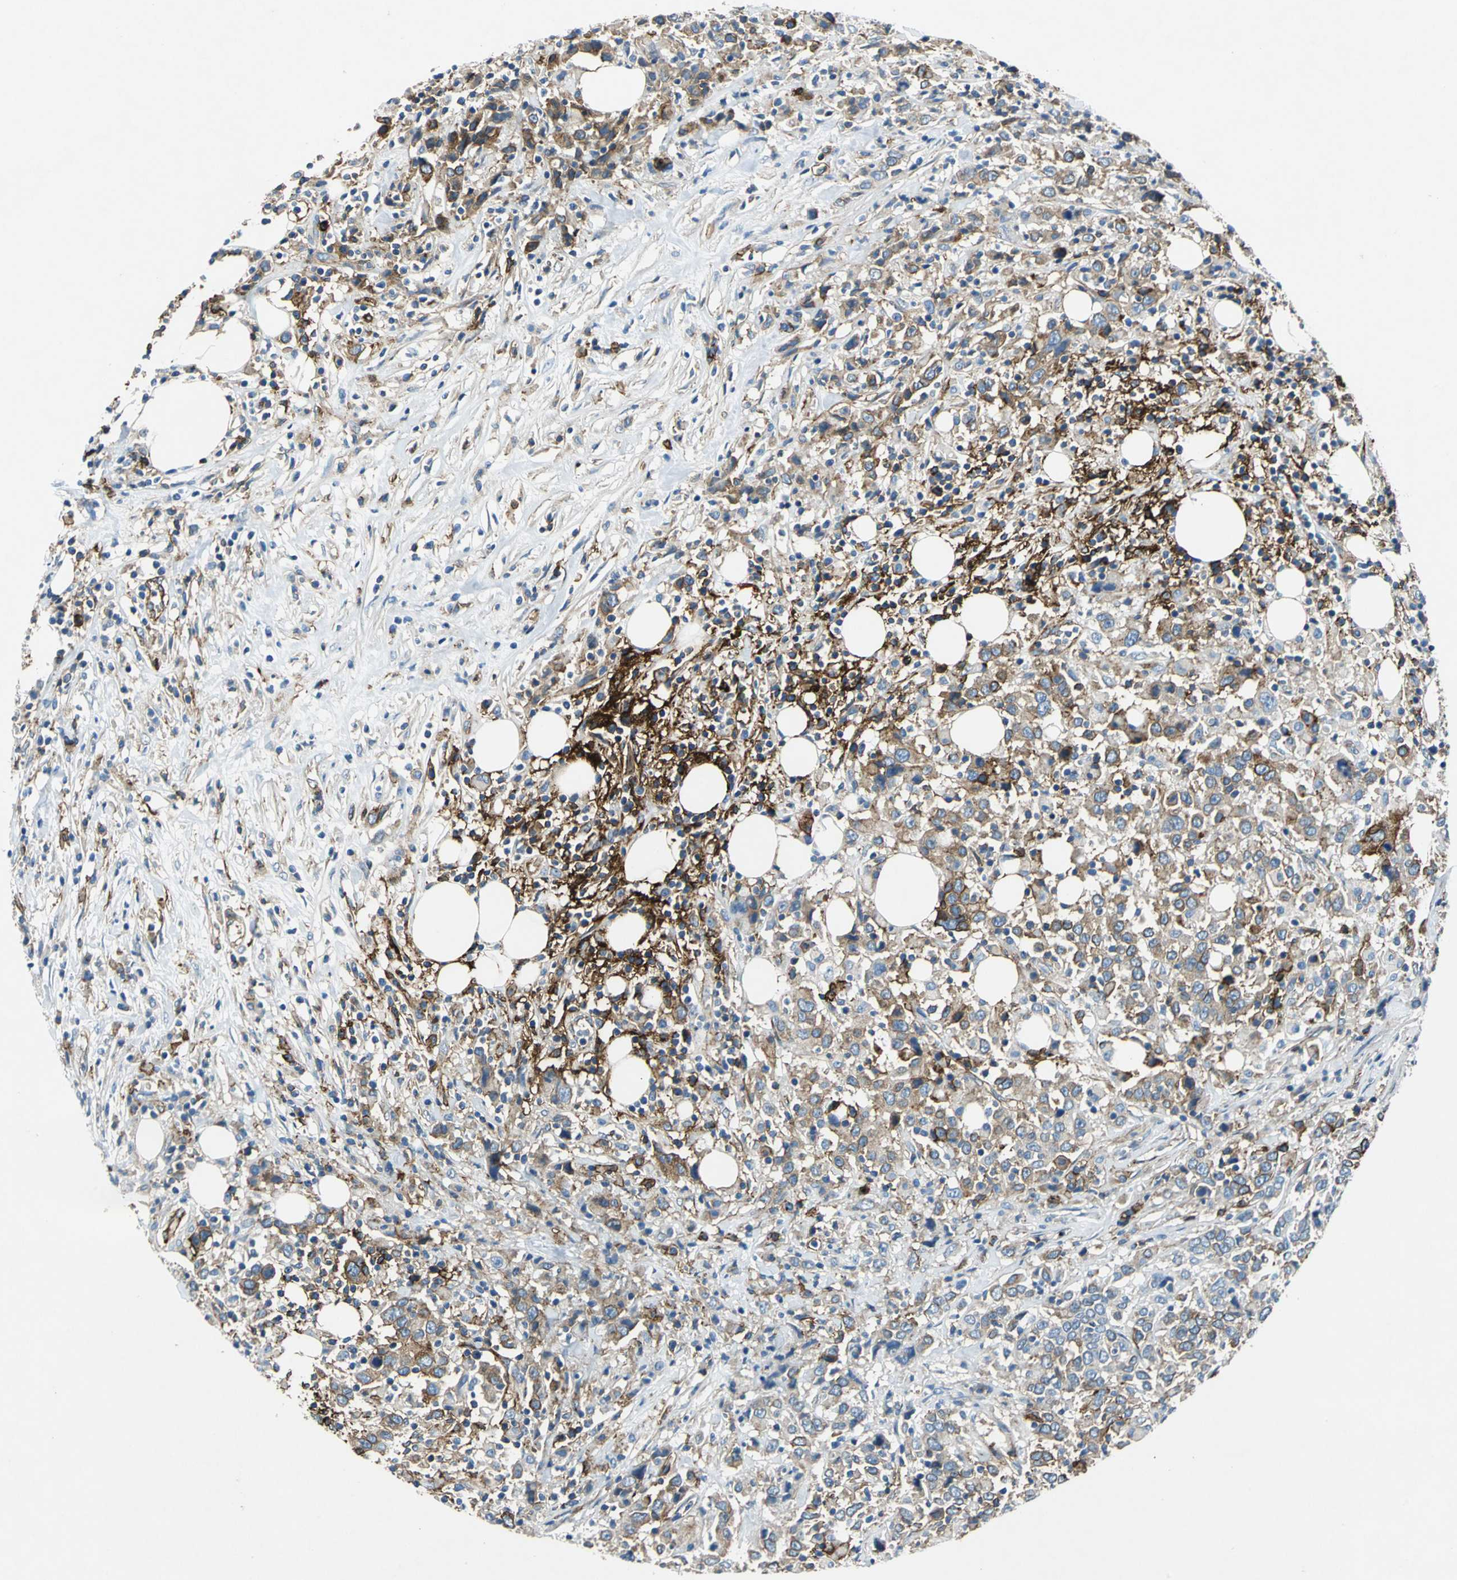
{"staining": {"intensity": "moderate", "quantity": ">75%", "location": "cytoplasmic/membranous"}, "tissue": "urothelial cancer", "cell_type": "Tumor cells", "image_type": "cancer", "snomed": [{"axis": "morphology", "description": "Urothelial carcinoma, High grade"}, {"axis": "topography", "description": "Urinary bladder"}], "caption": "This image shows immunohistochemistry (IHC) staining of high-grade urothelial carcinoma, with medium moderate cytoplasmic/membranous expression in about >75% of tumor cells.", "gene": "RPS13", "patient": {"sex": "male", "age": 61}}